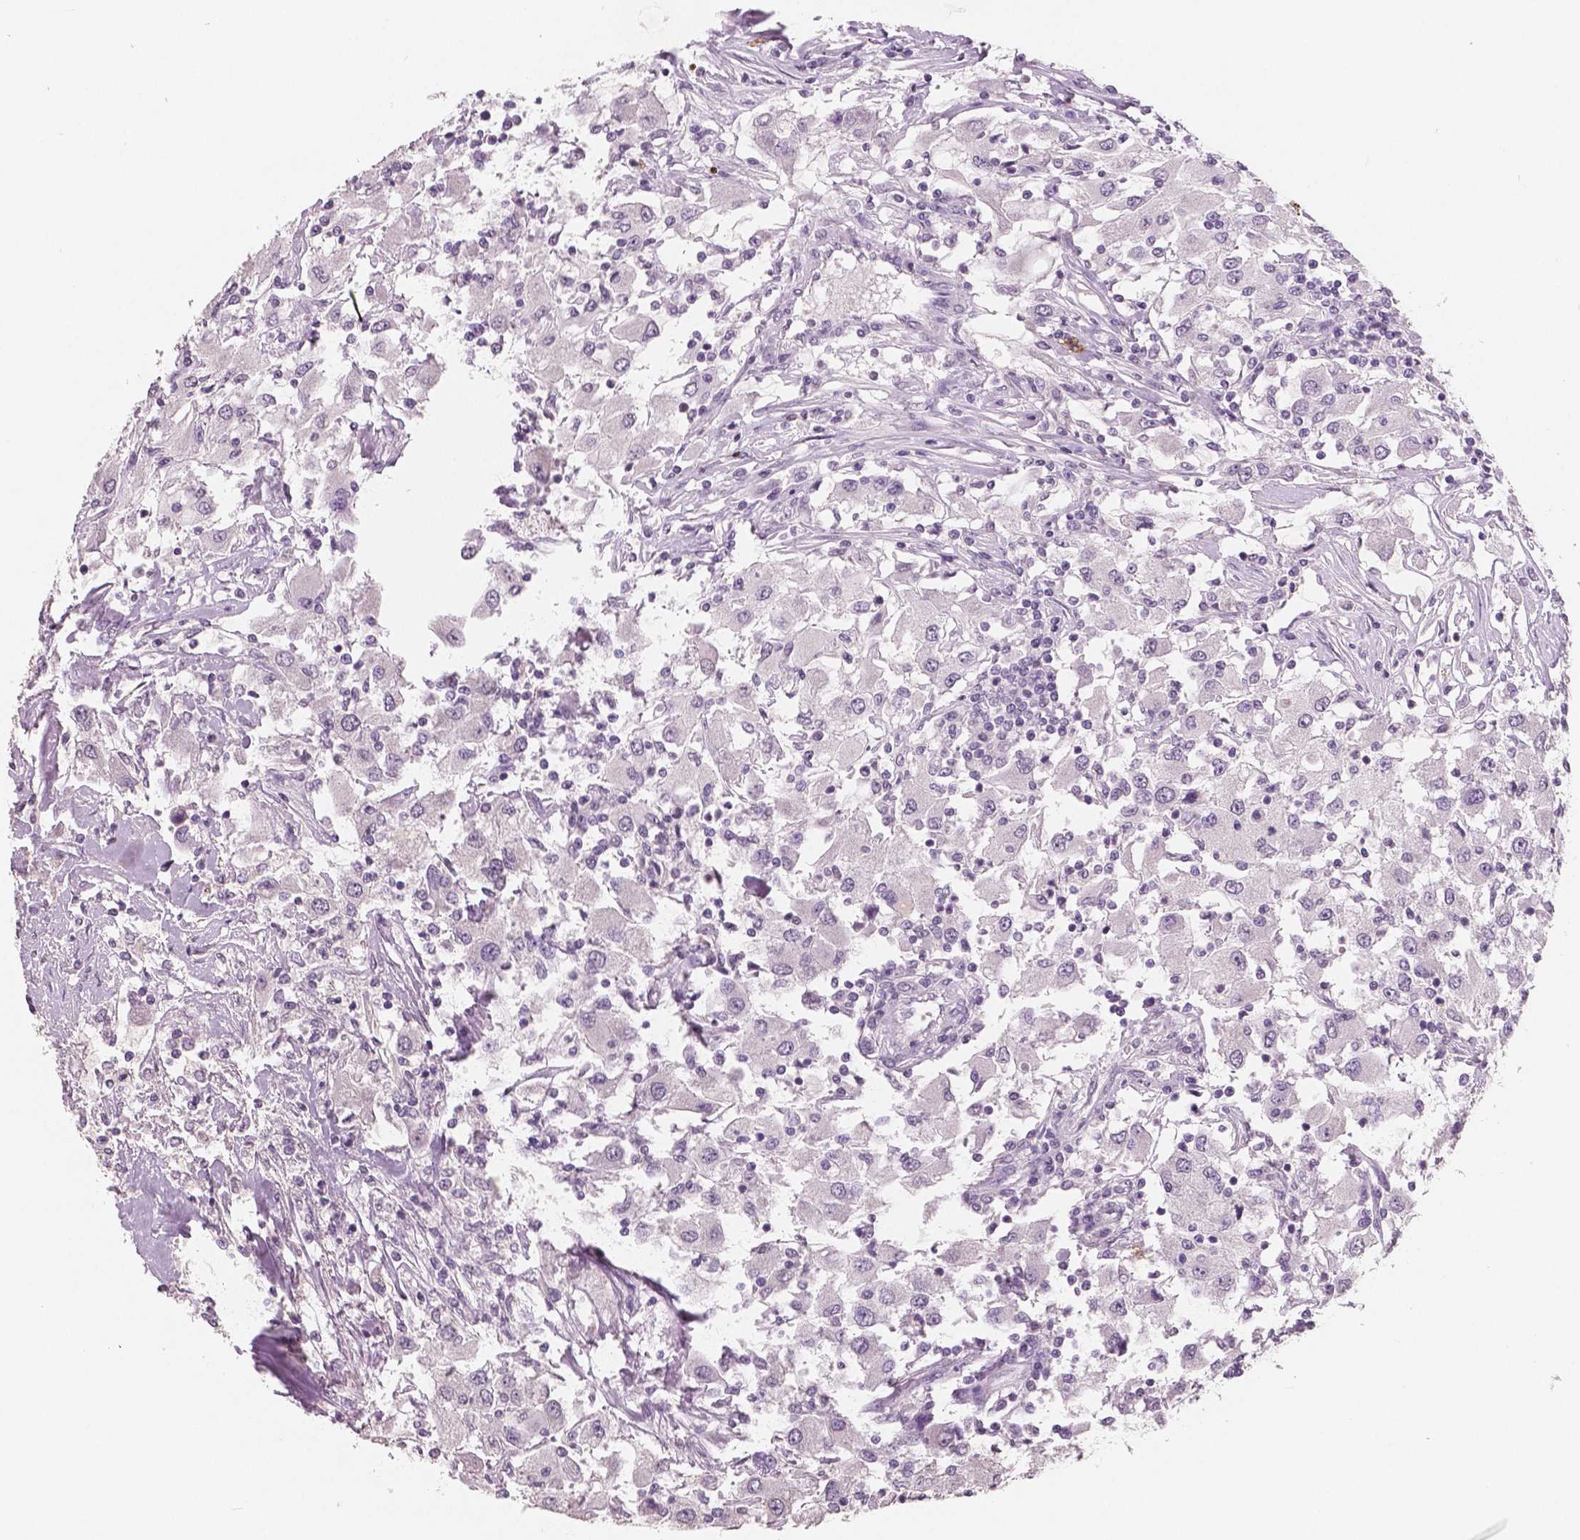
{"staining": {"intensity": "negative", "quantity": "none", "location": "none"}, "tissue": "renal cancer", "cell_type": "Tumor cells", "image_type": "cancer", "snomed": [{"axis": "morphology", "description": "Adenocarcinoma, NOS"}, {"axis": "topography", "description": "Kidney"}], "caption": "There is no significant staining in tumor cells of adenocarcinoma (renal).", "gene": "KIT", "patient": {"sex": "female", "age": 67}}